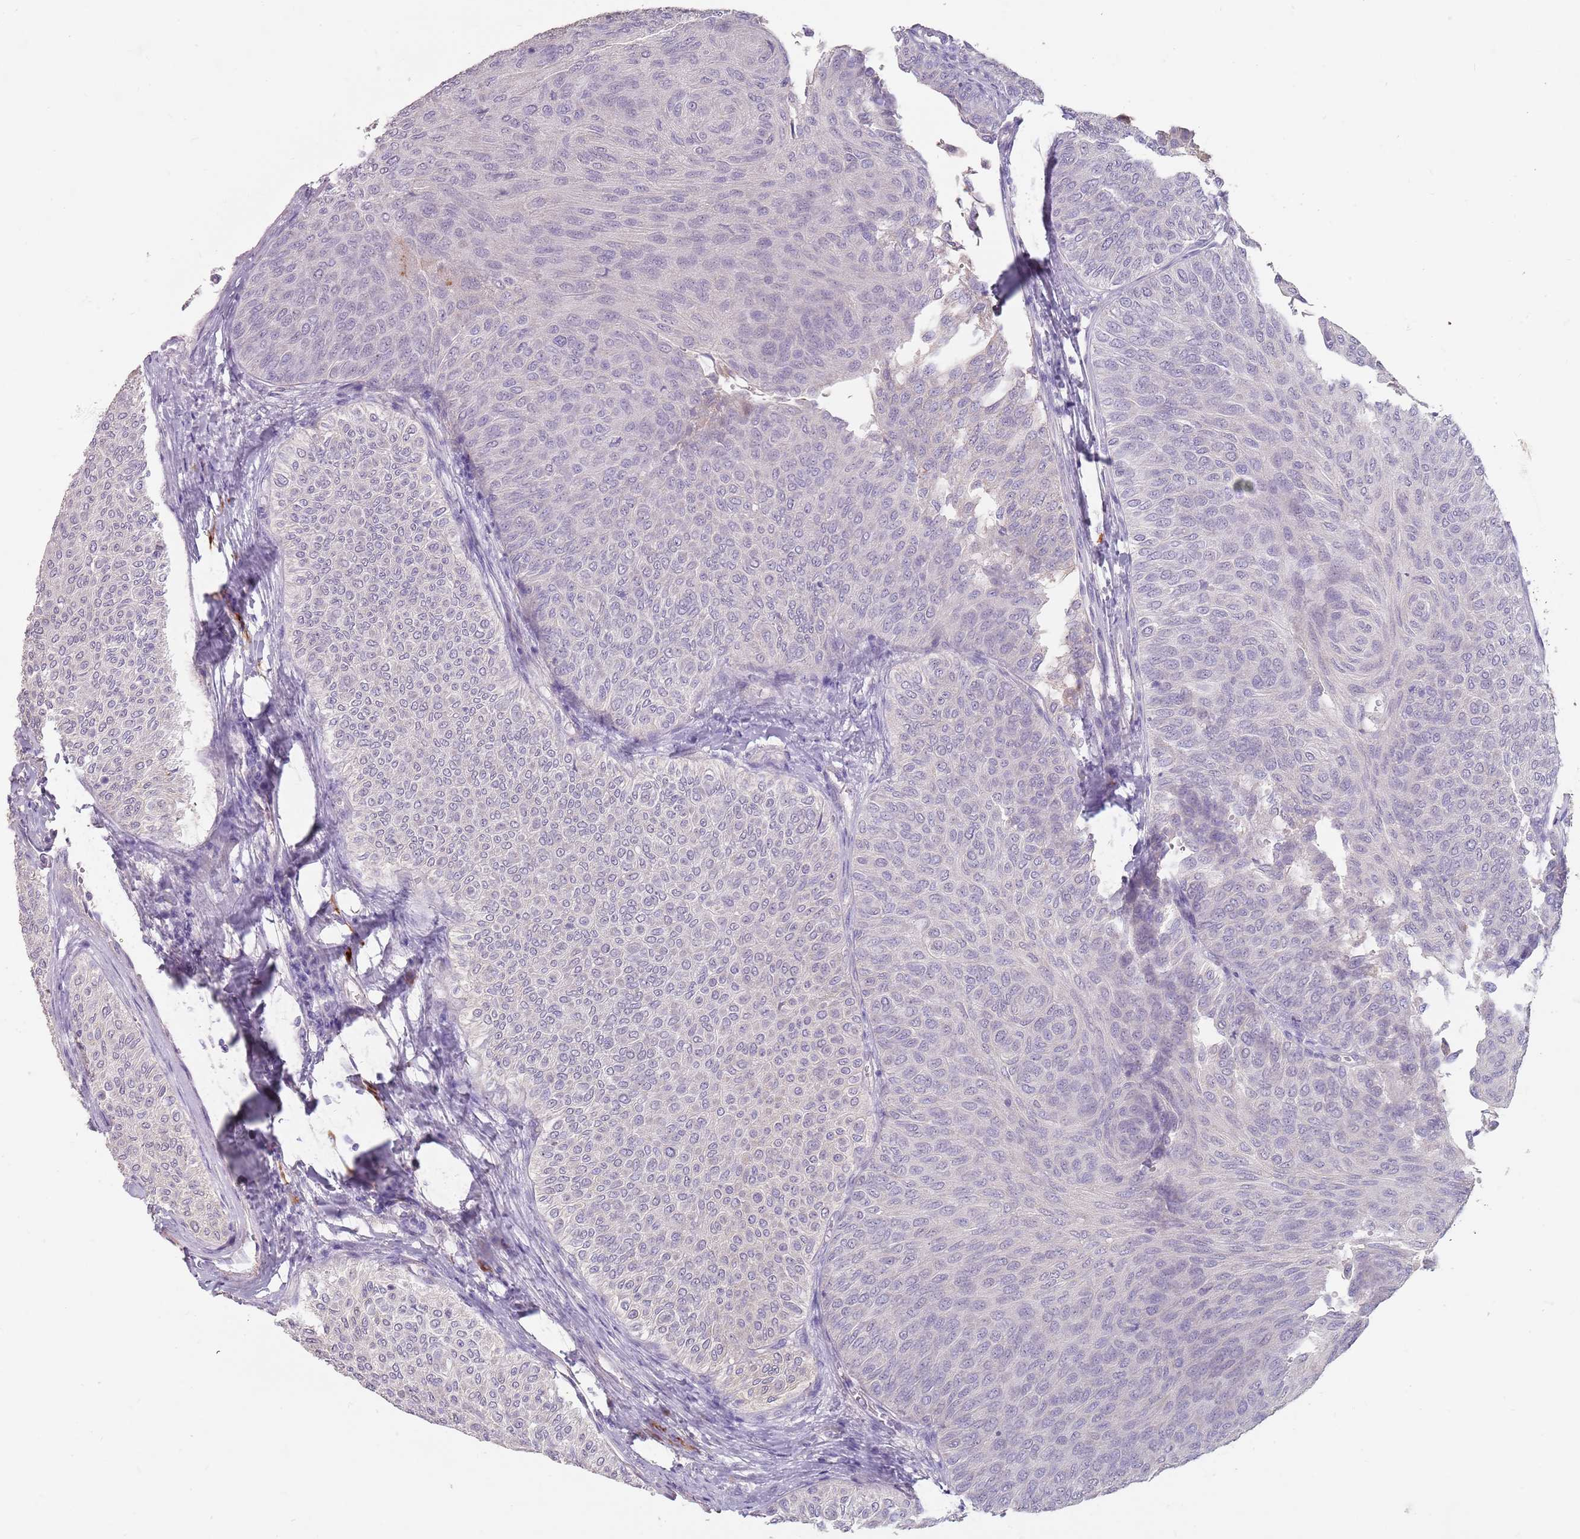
{"staining": {"intensity": "weak", "quantity": "<25%", "location": "cytoplasmic/membranous"}, "tissue": "urothelial cancer", "cell_type": "Tumor cells", "image_type": "cancer", "snomed": [{"axis": "morphology", "description": "Urothelial carcinoma, Low grade"}, {"axis": "topography", "description": "Urinary bladder"}], "caption": "Tumor cells show no significant positivity in urothelial carcinoma (low-grade). The staining is performed using DAB brown chromogen with nuclei counter-stained in using hematoxylin.", "gene": "STYK1", "patient": {"sex": "male", "age": 78}}